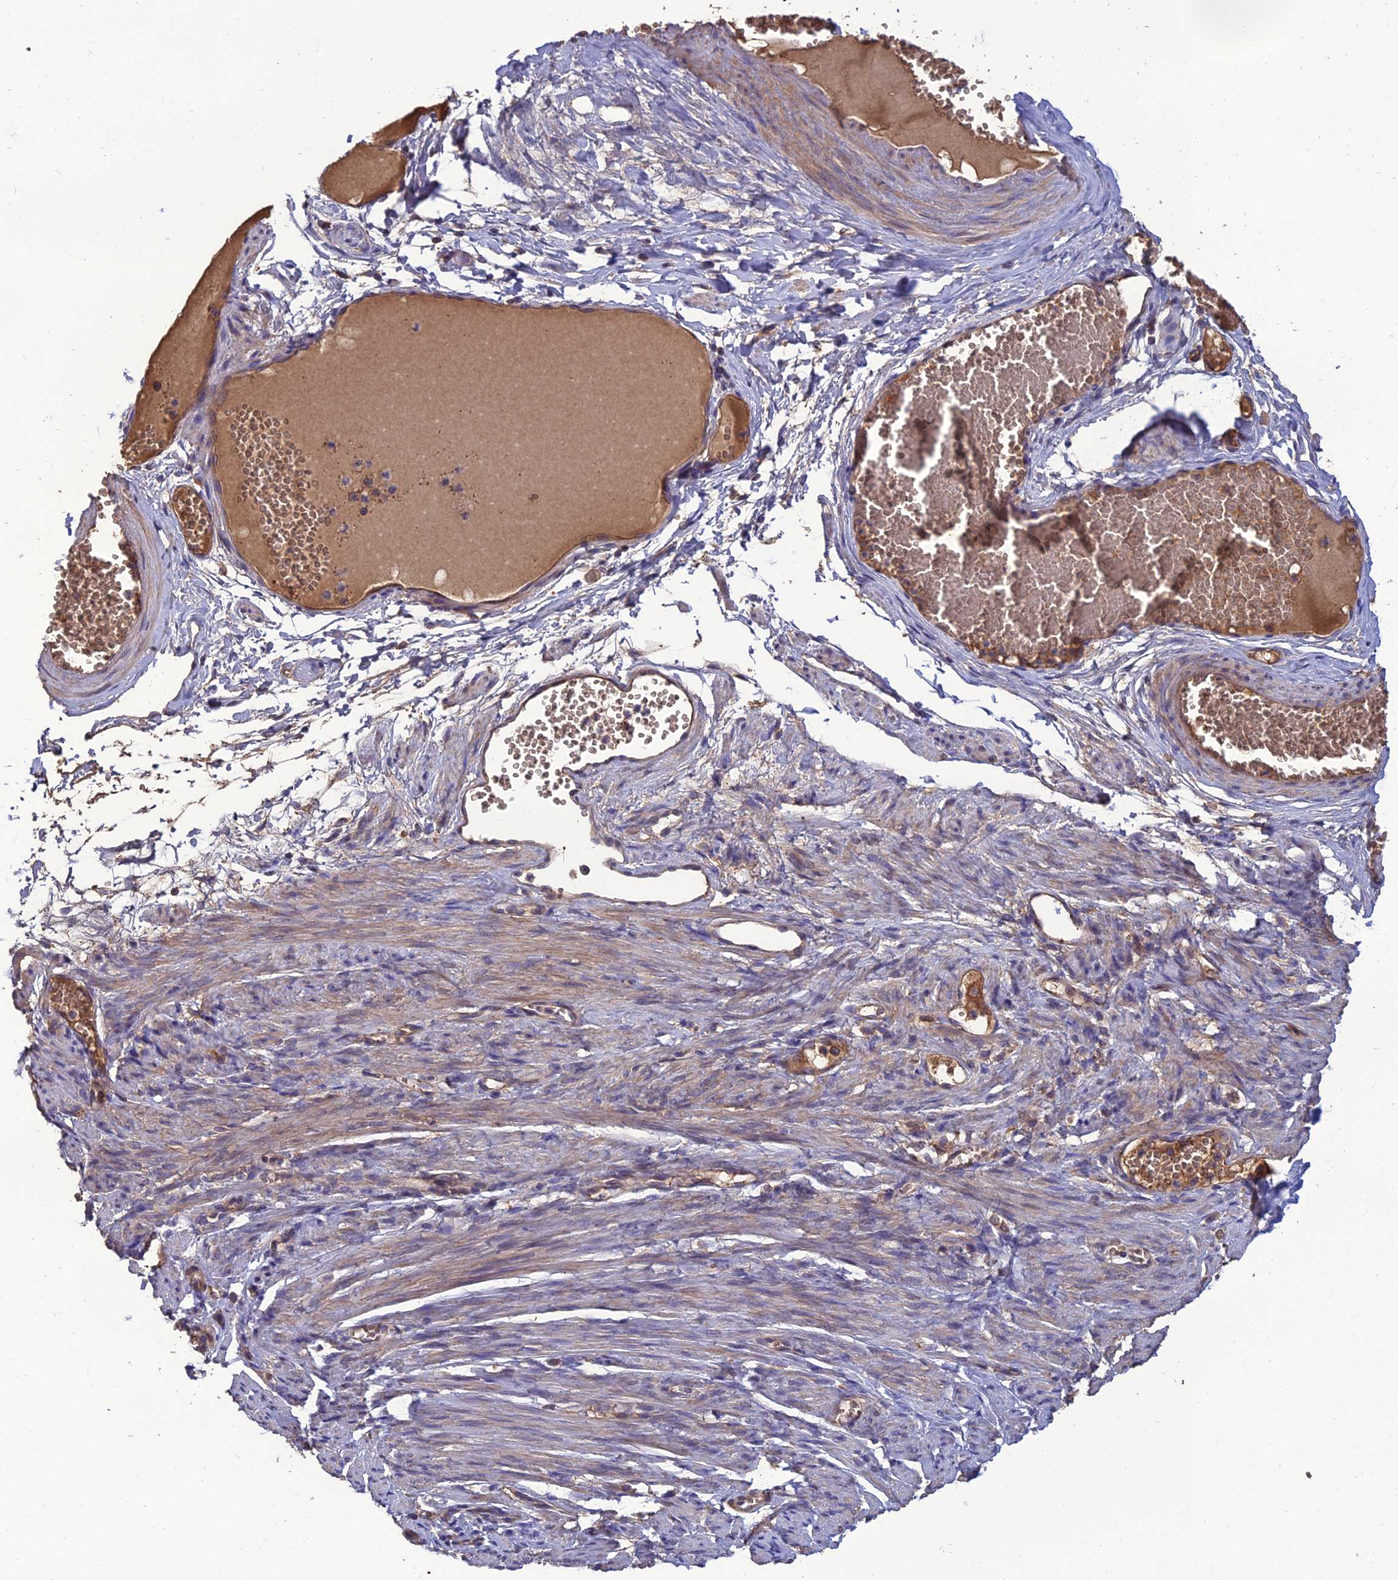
{"staining": {"intensity": "moderate", "quantity": "<25%", "location": "cytoplasmic/membranous"}, "tissue": "adipose tissue", "cell_type": "Adipocytes", "image_type": "normal", "snomed": [{"axis": "morphology", "description": "Normal tissue, NOS"}, {"axis": "topography", "description": "Smooth muscle"}, {"axis": "topography", "description": "Peripheral nerve tissue"}], "caption": "DAB immunohistochemical staining of normal human adipose tissue displays moderate cytoplasmic/membranous protein positivity in approximately <25% of adipocytes. (brown staining indicates protein expression, while blue staining denotes nuclei).", "gene": "GALR2", "patient": {"sex": "female", "age": 39}}